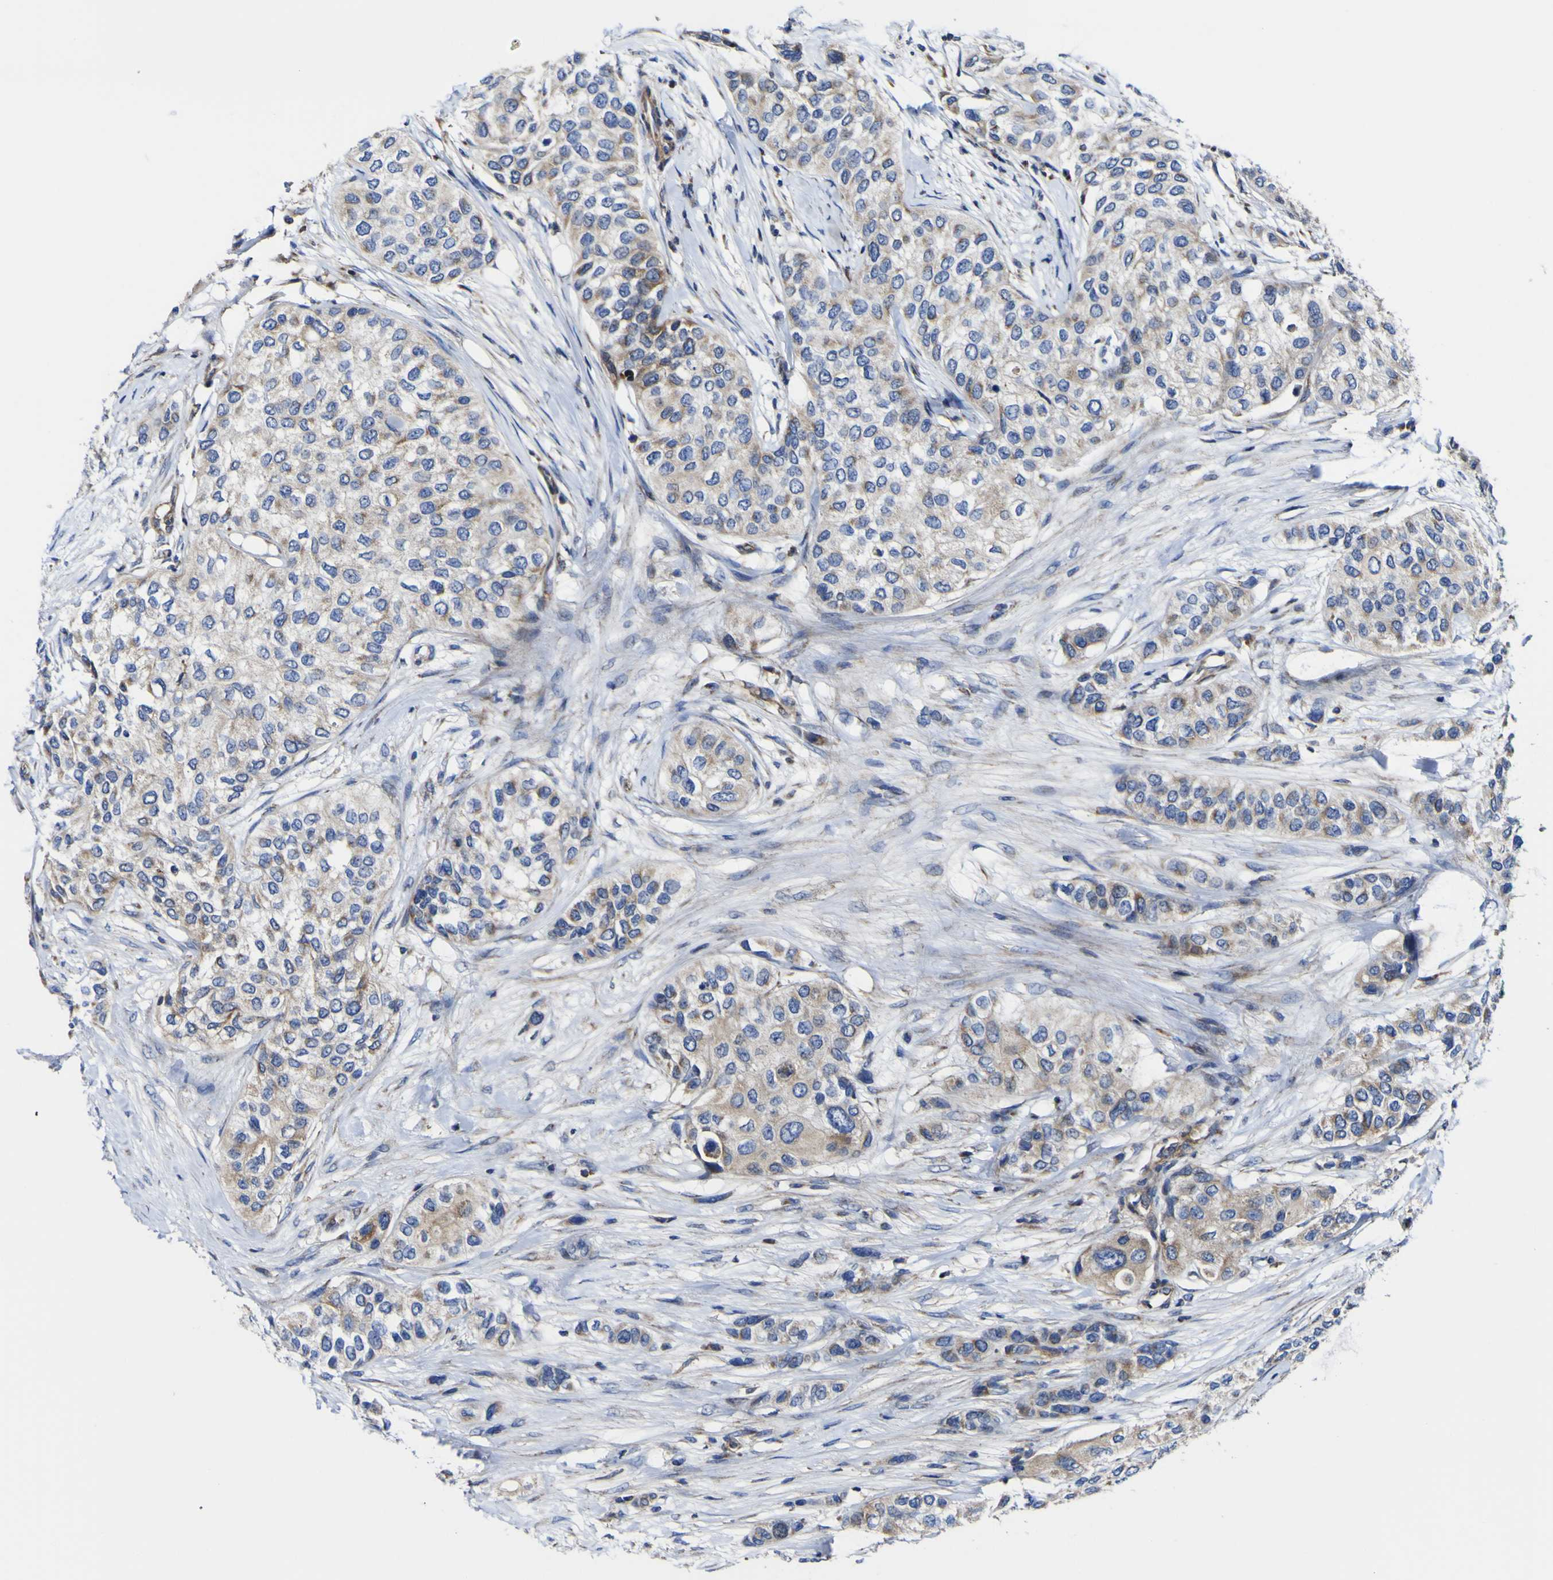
{"staining": {"intensity": "moderate", "quantity": "<25%", "location": "cytoplasmic/membranous"}, "tissue": "urothelial cancer", "cell_type": "Tumor cells", "image_type": "cancer", "snomed": [{"axis": "morphology", "description": "Urothelial carcinoma, High grade"}, {"axis": "topography", "description": "Urinary bladder"}], "caption": "Urothelial carcinoma (high-grade) tissue demonstrates moderate cytoplasmic/membranous expression in about <25% of tumor cells, visualized by immunohistochemistry.", "gene": "CCDC90B", "patient": {"sex": "female", "age": 56}}